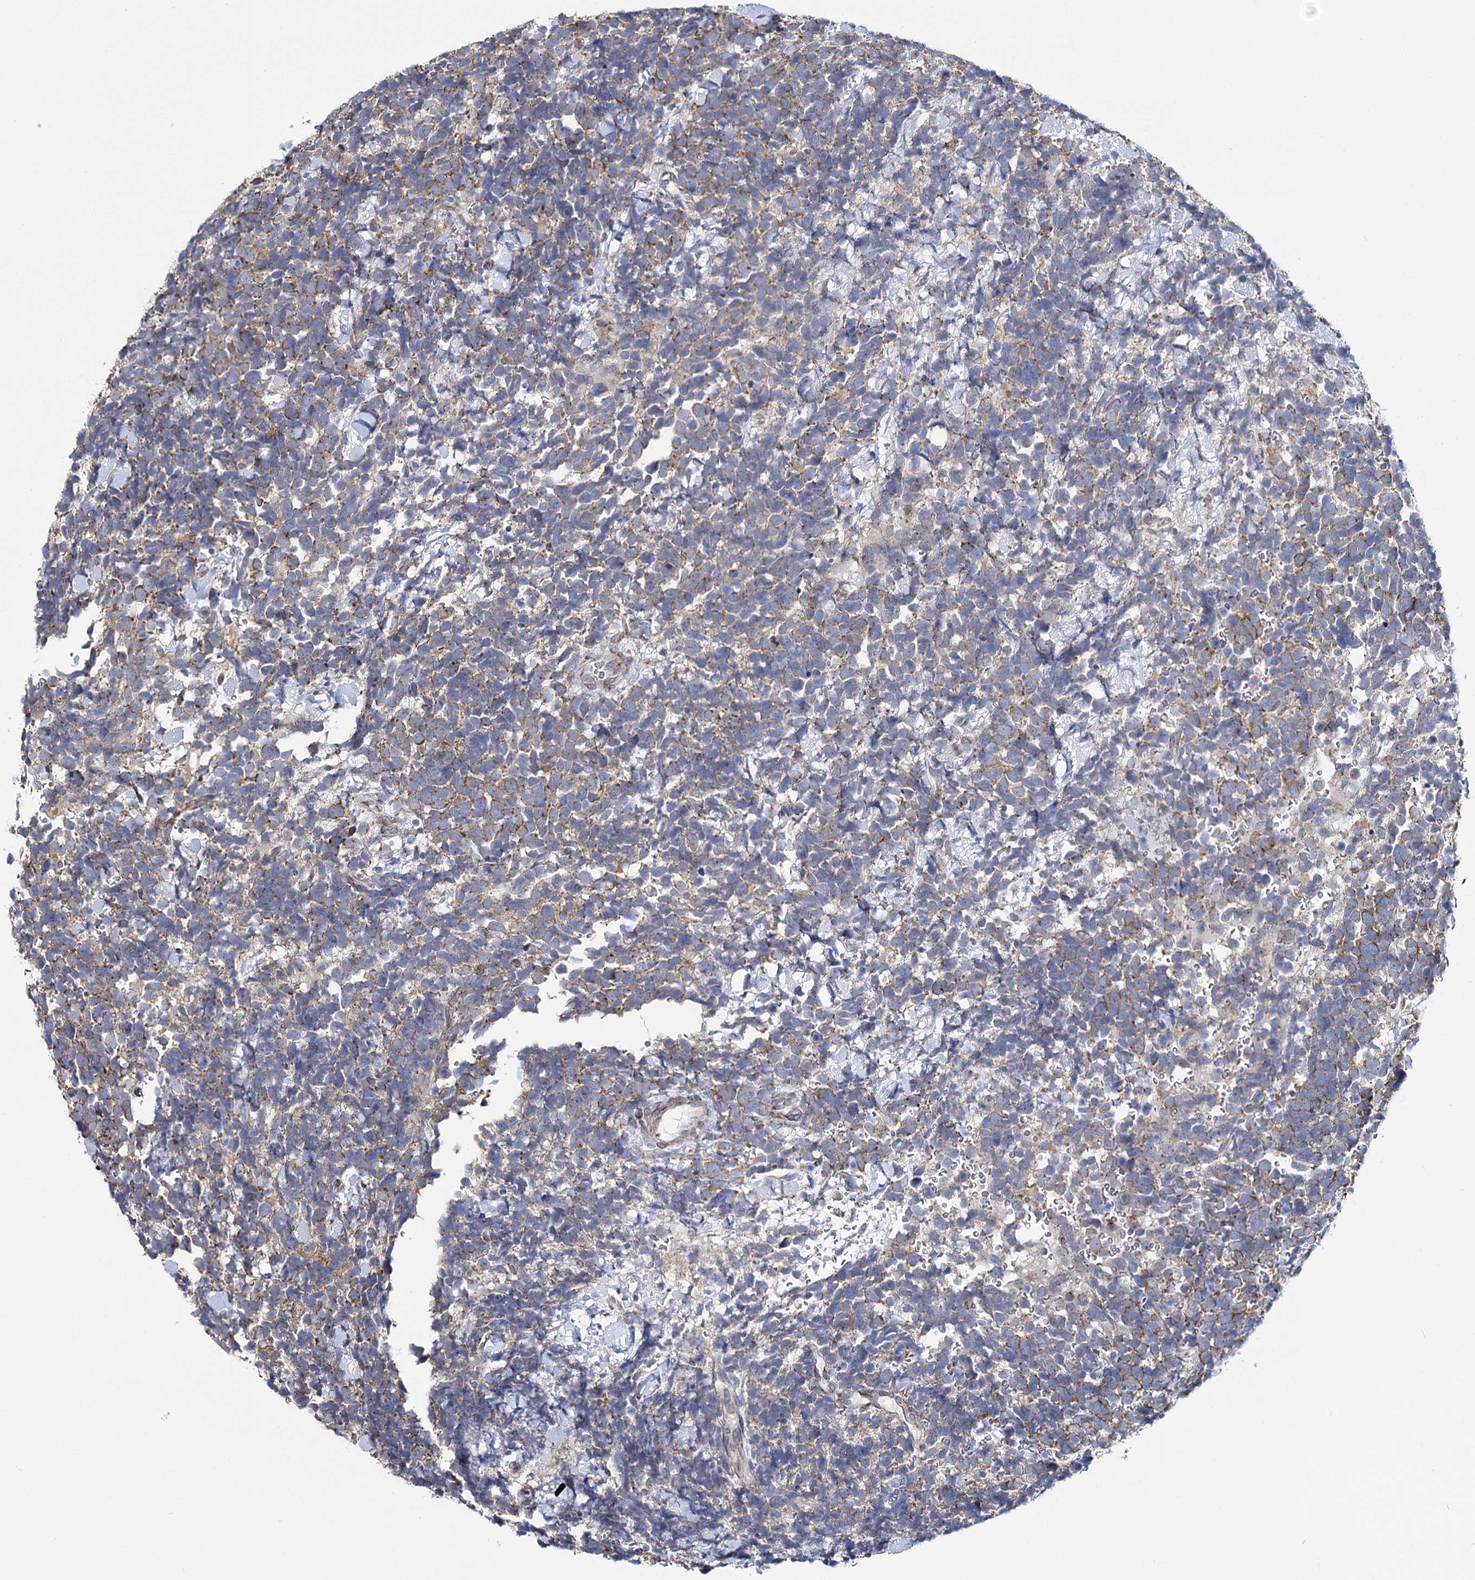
{"staining": {"intensity": "moderate", "quantity": "25%-75%", "location": "cytoplasmic/membranous"}, "tissue": "urothelial cancer", "cell_type": "Tumor cells", "image_type": "cancer", "snomed": [{"axis": "morphology", "description": "Urothelial carcinoma, High grade"}, {"axis": "topography", "description": "Urinary bladder"}], "caption": "High-power microscopy captured an IHC photomicrograph of urothelial carcinoma (high-grade), revealing moderate cytoplasmic/membranous expression in approximately 25%-75% of tumor cells.", "gene": "THUMPD3", "patient": {"sex": "female", "age": 82}}